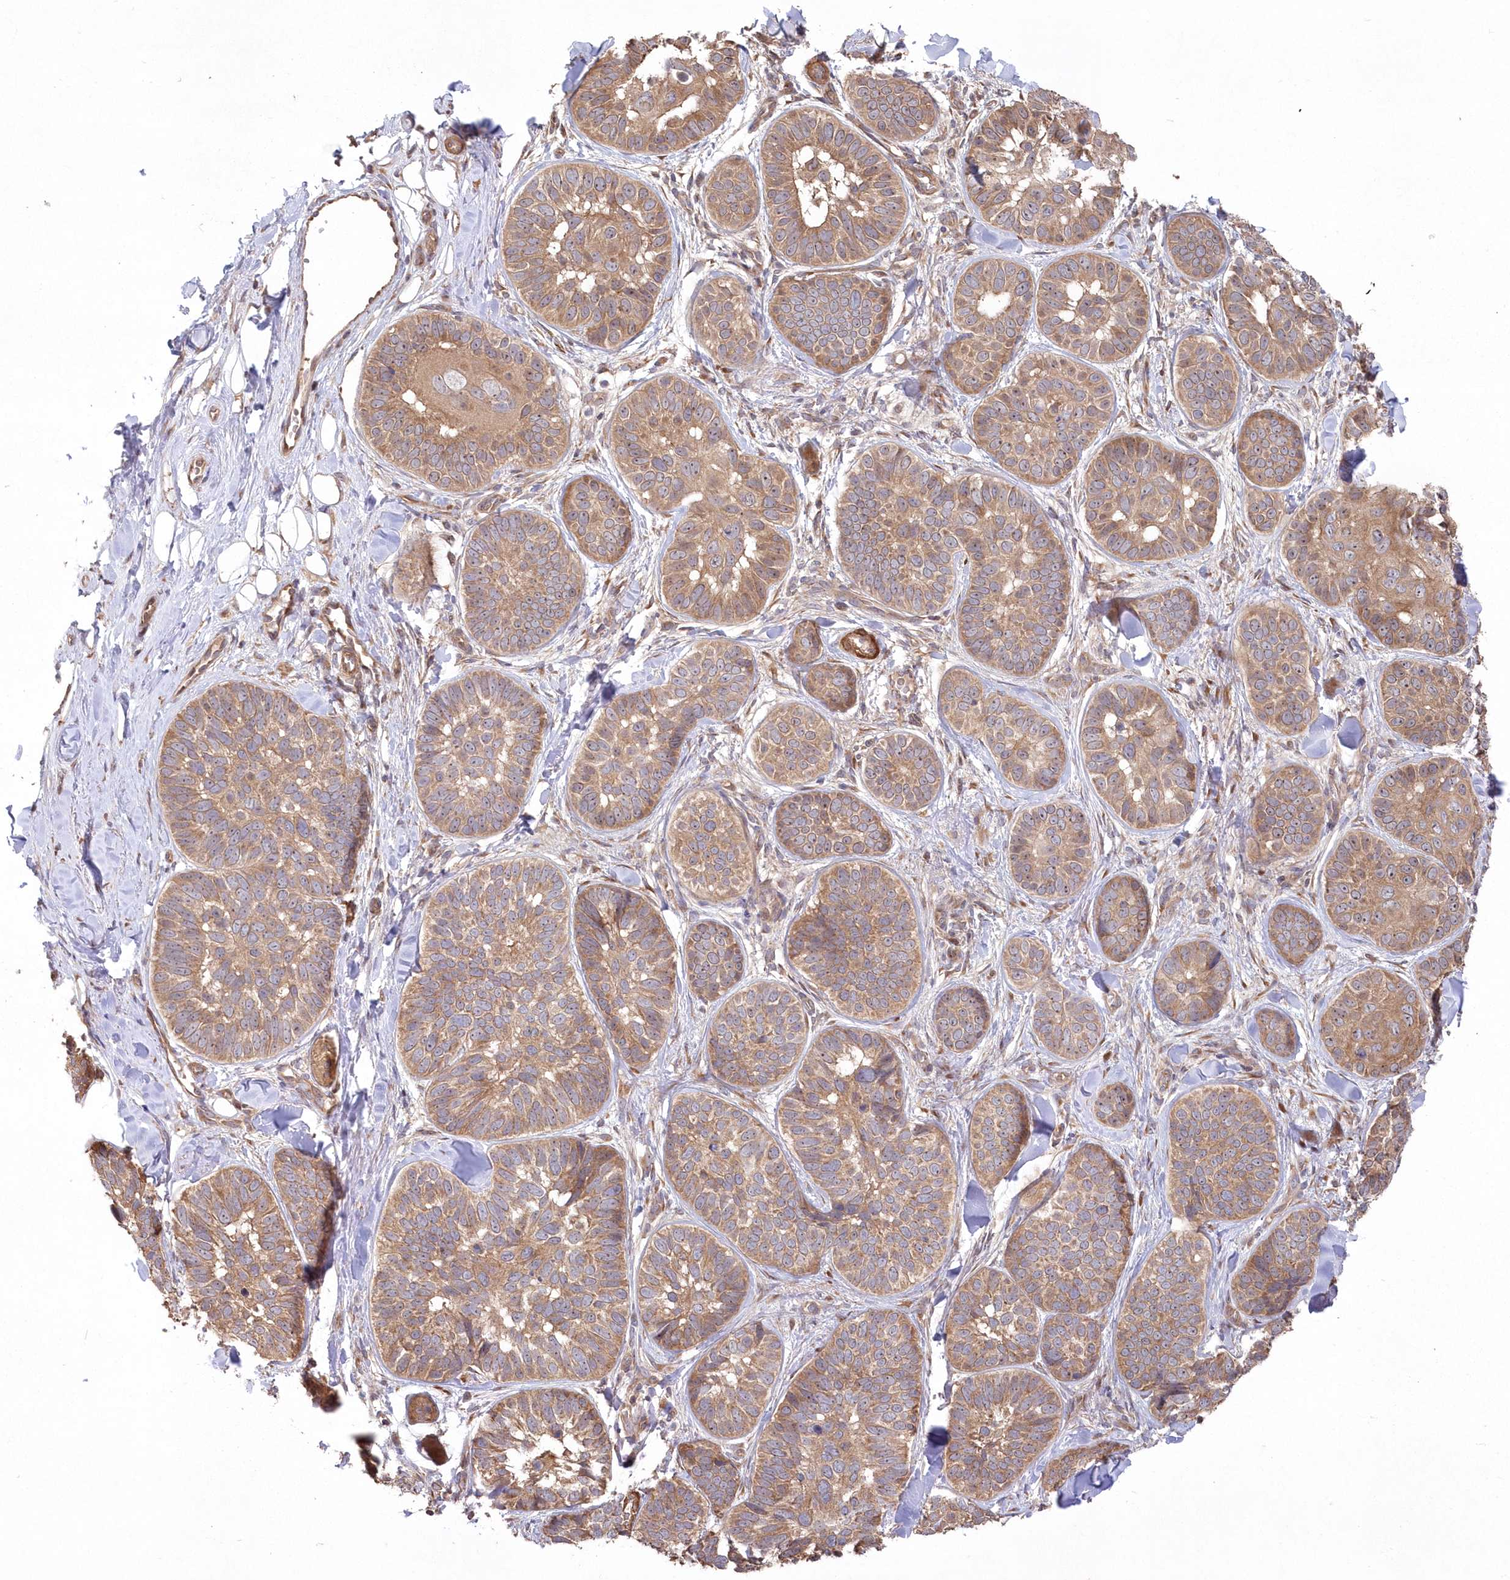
{"staining": {"intensity": "moderate", "quantity": ">75%", "location": "cytoplasmic/membranous"}, "tissue": "skin cancer", "cell_type": "Tumor cells", "image_type": "cancer", "snomed": [{"axis": "morphology", "description": "Basal cell carcinoma"}, {"axis": "topography", "description": "Skin"}], "caption": "IHC photomicrograph of neoplastic tissue: skin cancer (basal cell carcinoma) stained using IHC demonstrates medium levels of moderate protein expression localized specifically in the cytoplasmic/membranous of tumor cells, appearing as a cytoplasmic/membranous brown color.", "gene": "TBCA", "patient": {"sex": "male", "age": 62}}